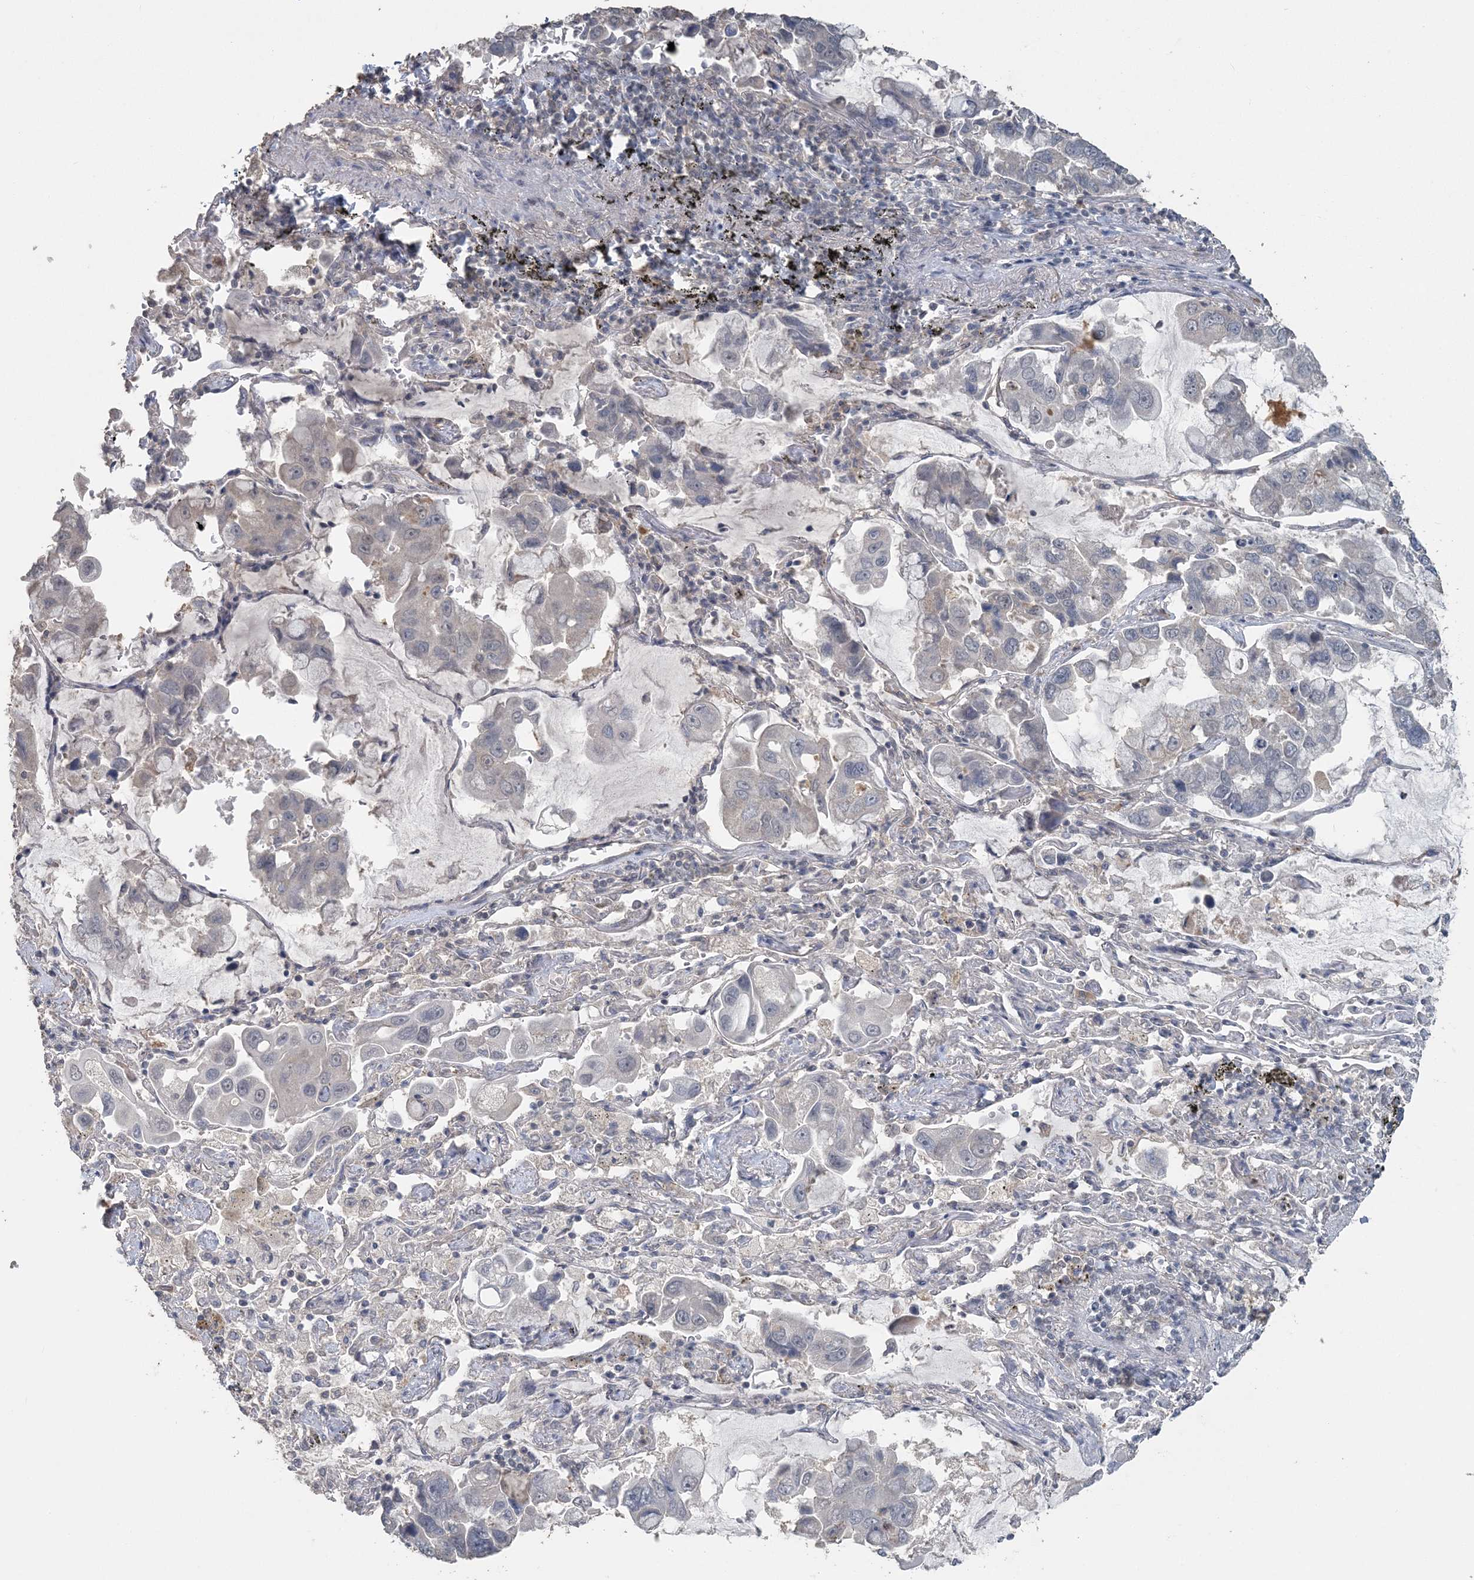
{"staining": {"intensity": "weak", "quantity": "<25%", "location": "cytoplasmic/membranous"}, "tissue": "lung cancer", "cell_type": "Tumor cells", "image_type": "cancer", "snomed": [{"axis": "morphology", "description": "Adenocarcinoma, NOS"}, {"axis": "topography", "description": "Lung"}], "caption": "Micrograph shows no protein positivity in tumor cells of adenocarcinoma (lung) tissue. (Brightfield microscopy of DAB immunohistochemistry at high magnification).", "gene": "UIMC1", "patient": {"sex": "male", "age": 64}}